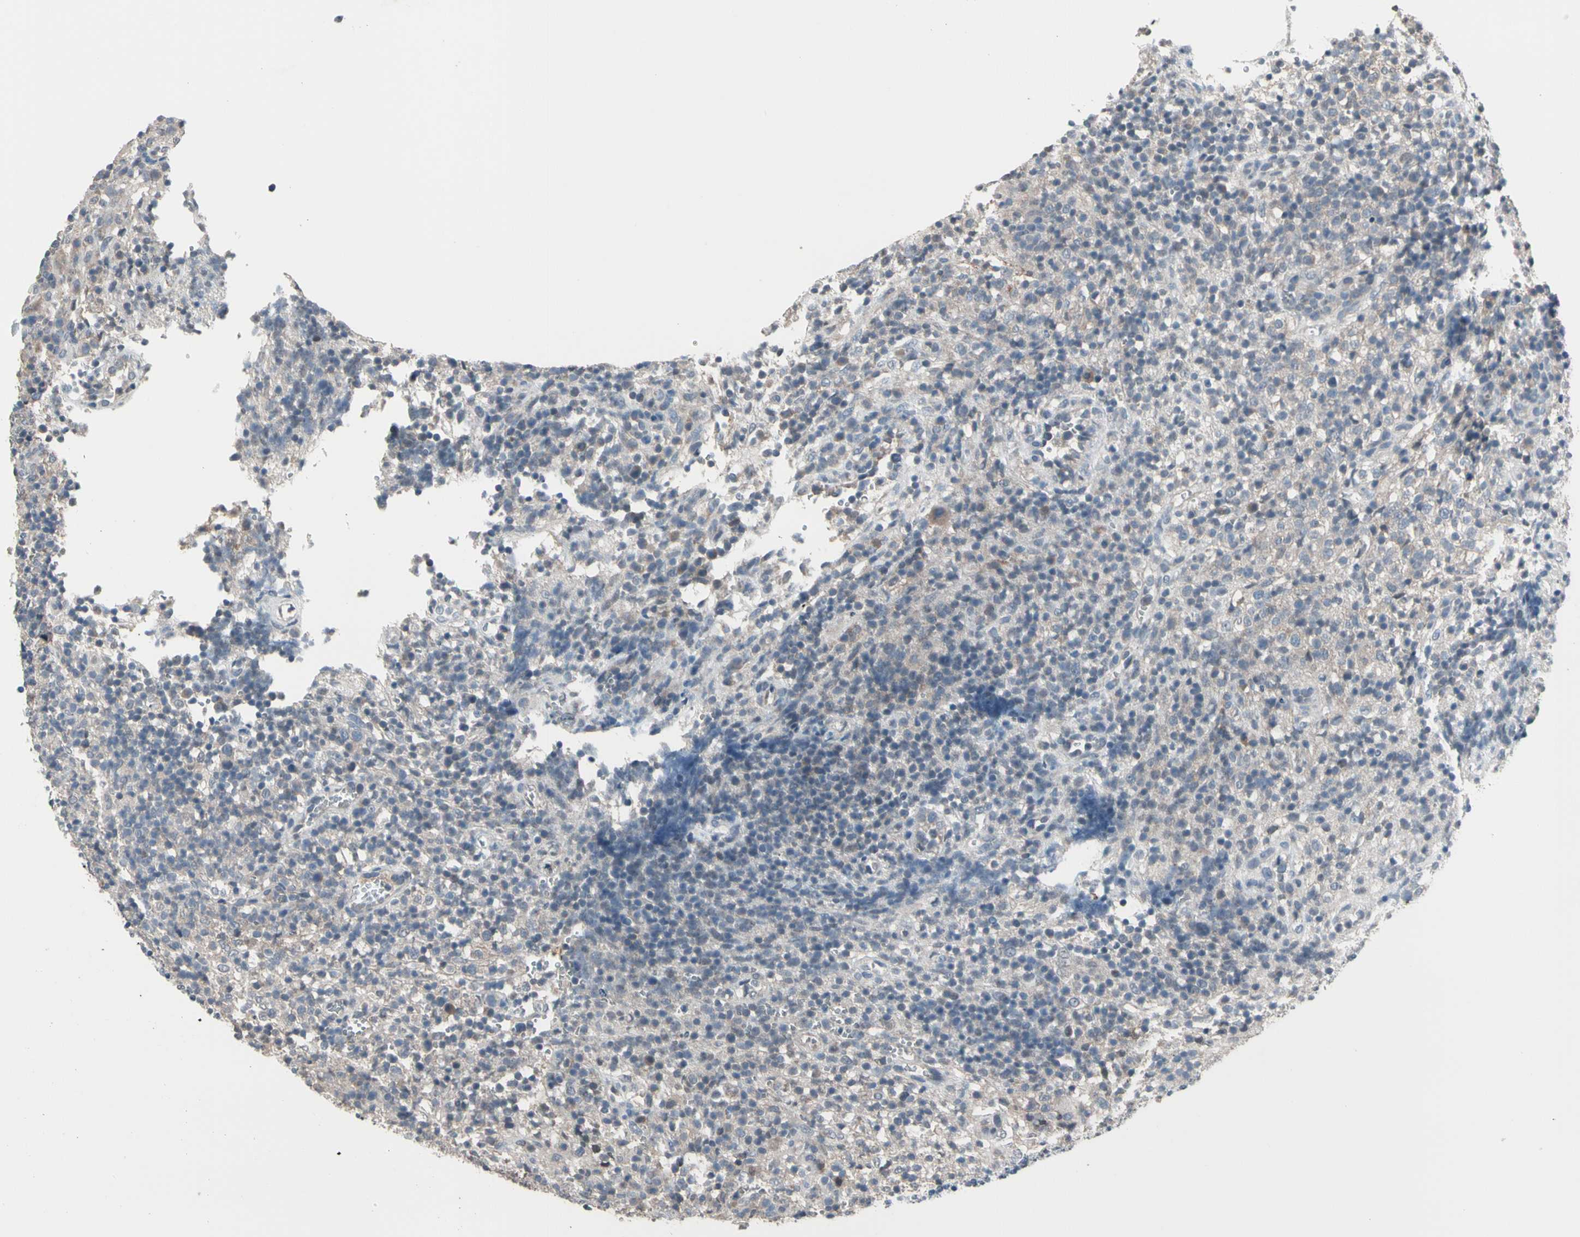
{"staining": {"intensity": "weak", "quantity": ">75%", "location": "cytoplasmic/membranous"}, "tissue": "lymphoma", "cell_type": "Tumor cells", "image_type": "cancer", "snomed": [{"axis": "morphology", "description": "Malignant lymphoma, non-Hodgkin's type, High grade"}, {"axis": "topography", "description": "Lymph node"}], "caption": "This histopathology image displays lymphoma stained with IHC to label a protein in brown. The cytoplasmic/membranous of tumor cells show weak positivity for the protein. Nuclei are counter-stained blue.", "gene": "SV2A", "patient": {"sex": "female", "age": 76}}